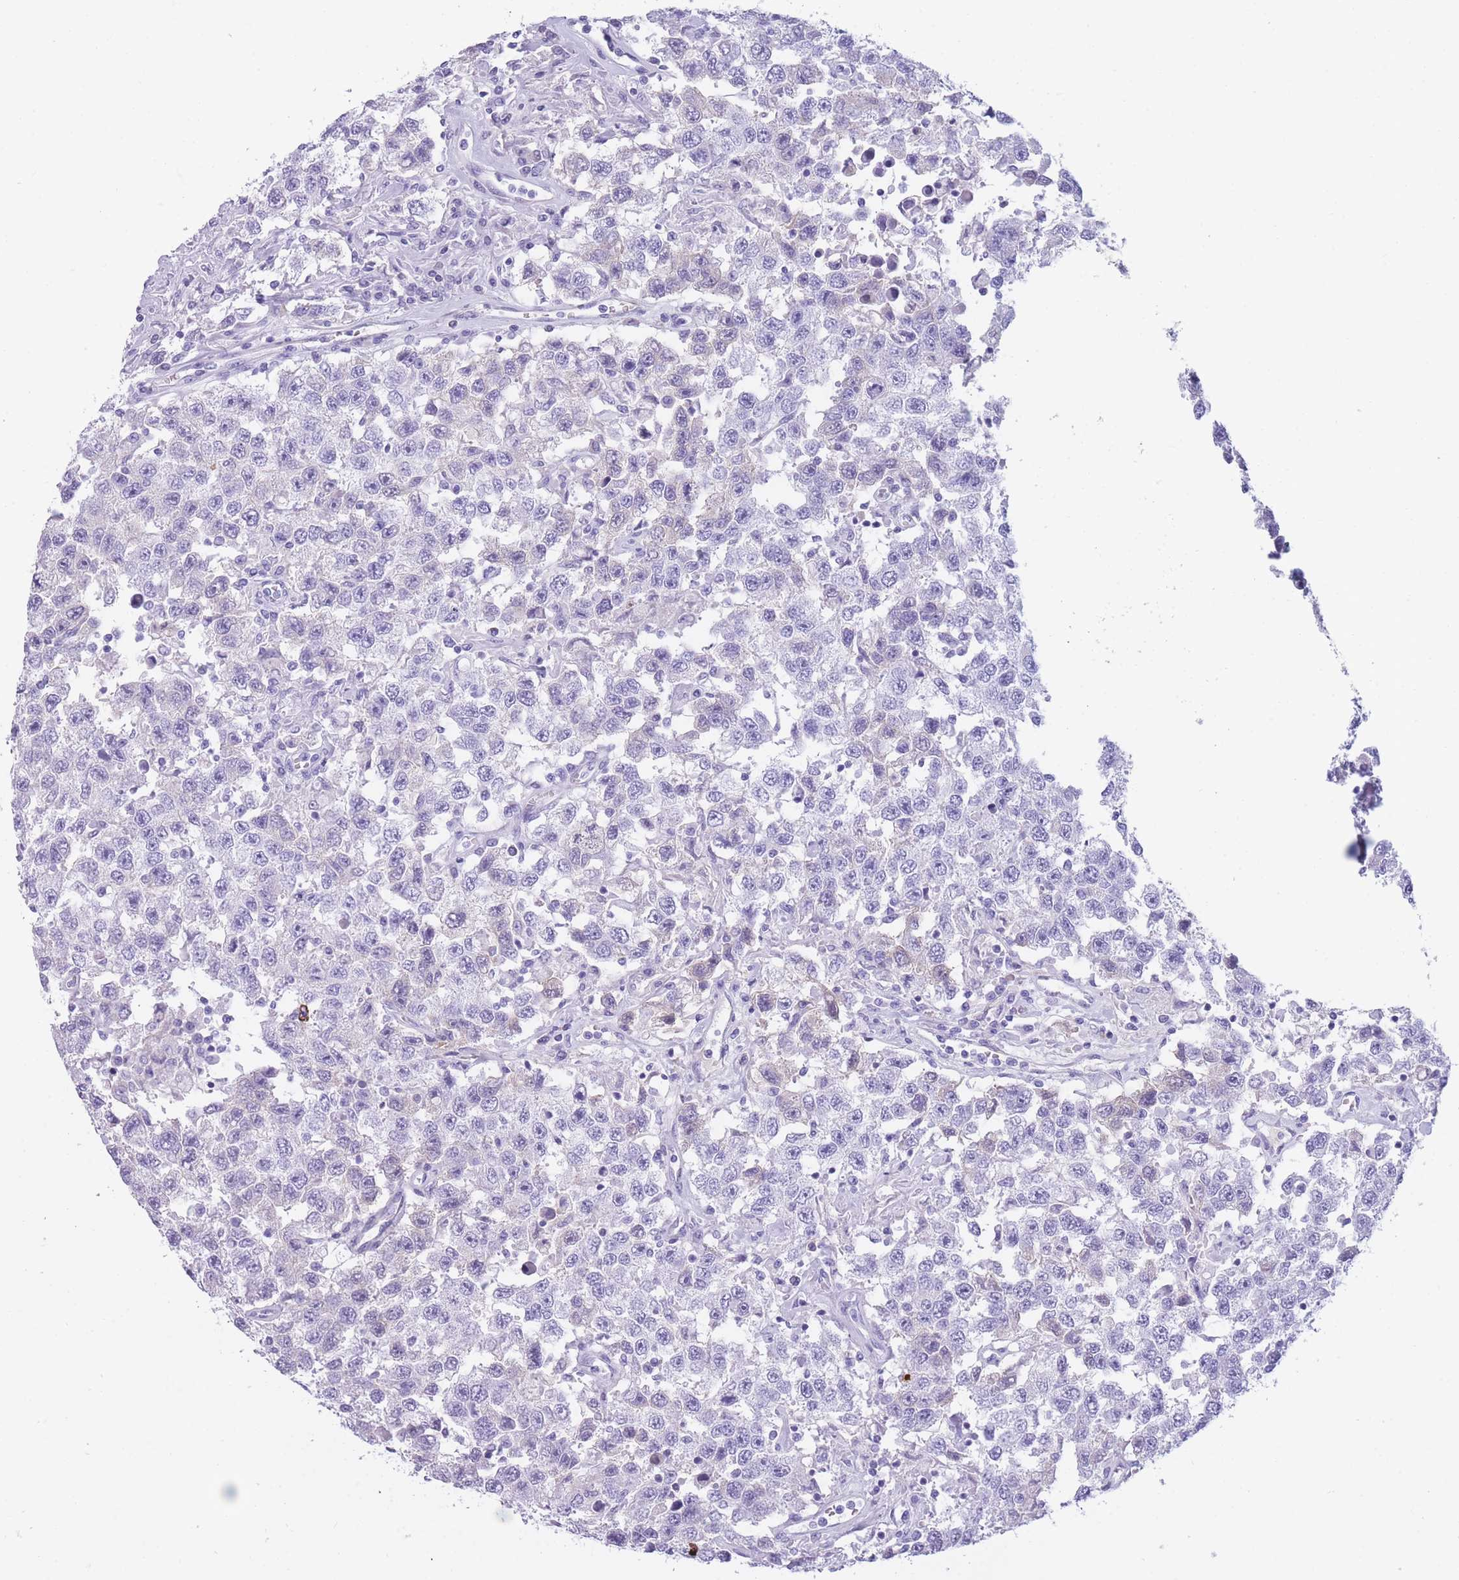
{"staining": {"intensity": "negative", "quantity": "none", "location": "none"}, "tissue": "testis cancer", "cell_type": "Tumor cells", "image_type": "cancer", "snomed": [{"axis": "morphology", "description": "Seminoma, NOS"}, {"axis": "topography", "description": "Testis"}], "caption": "High power microscopy photomicrograph of an immunohistochemistry (IHC) histopathology image of testis cancer, revealing no significant expression in tumor cells.", "gene": "TNFSF11", "patient": {"sex": "male", "age": 41}}